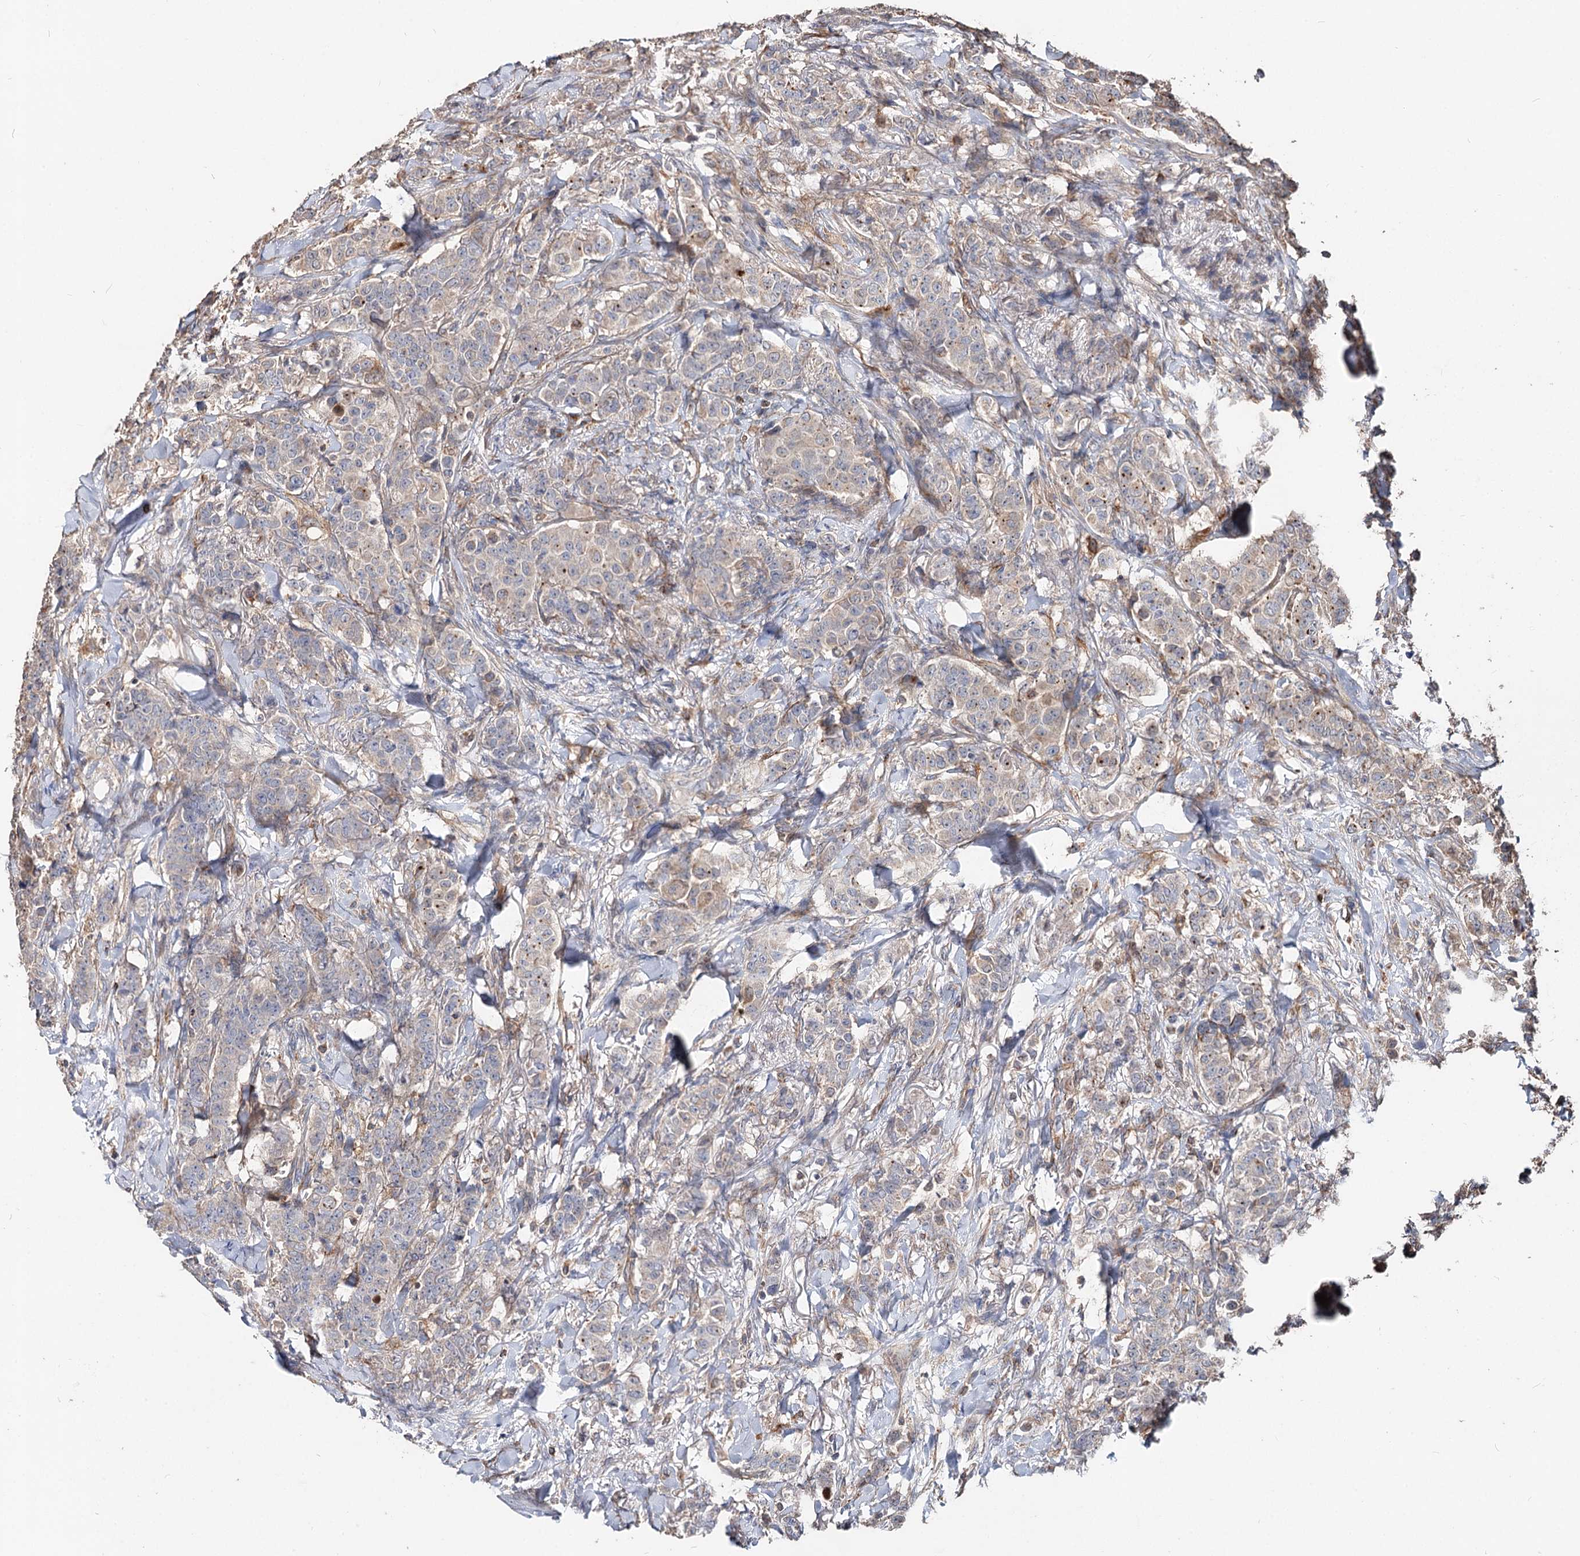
{"staining": {"intensity": "weak", "quantity": "<25%", "location": "cytoplasmic/membranous"}, "tissue": "breast cancer", "cell_type": "Tumor cells", "image_type": "cancer", "snomed": [{"axis": "morphology", "description": "Duct carcinoma"}, {"axis": "topography", "description": "Breast"}], "caption": "Photomicrograph shows no significant protein positivity in tumor cells of breast intraductal carcinoma.", "gene": "SPART", "patient": {"sex": "female", "age": 40}}